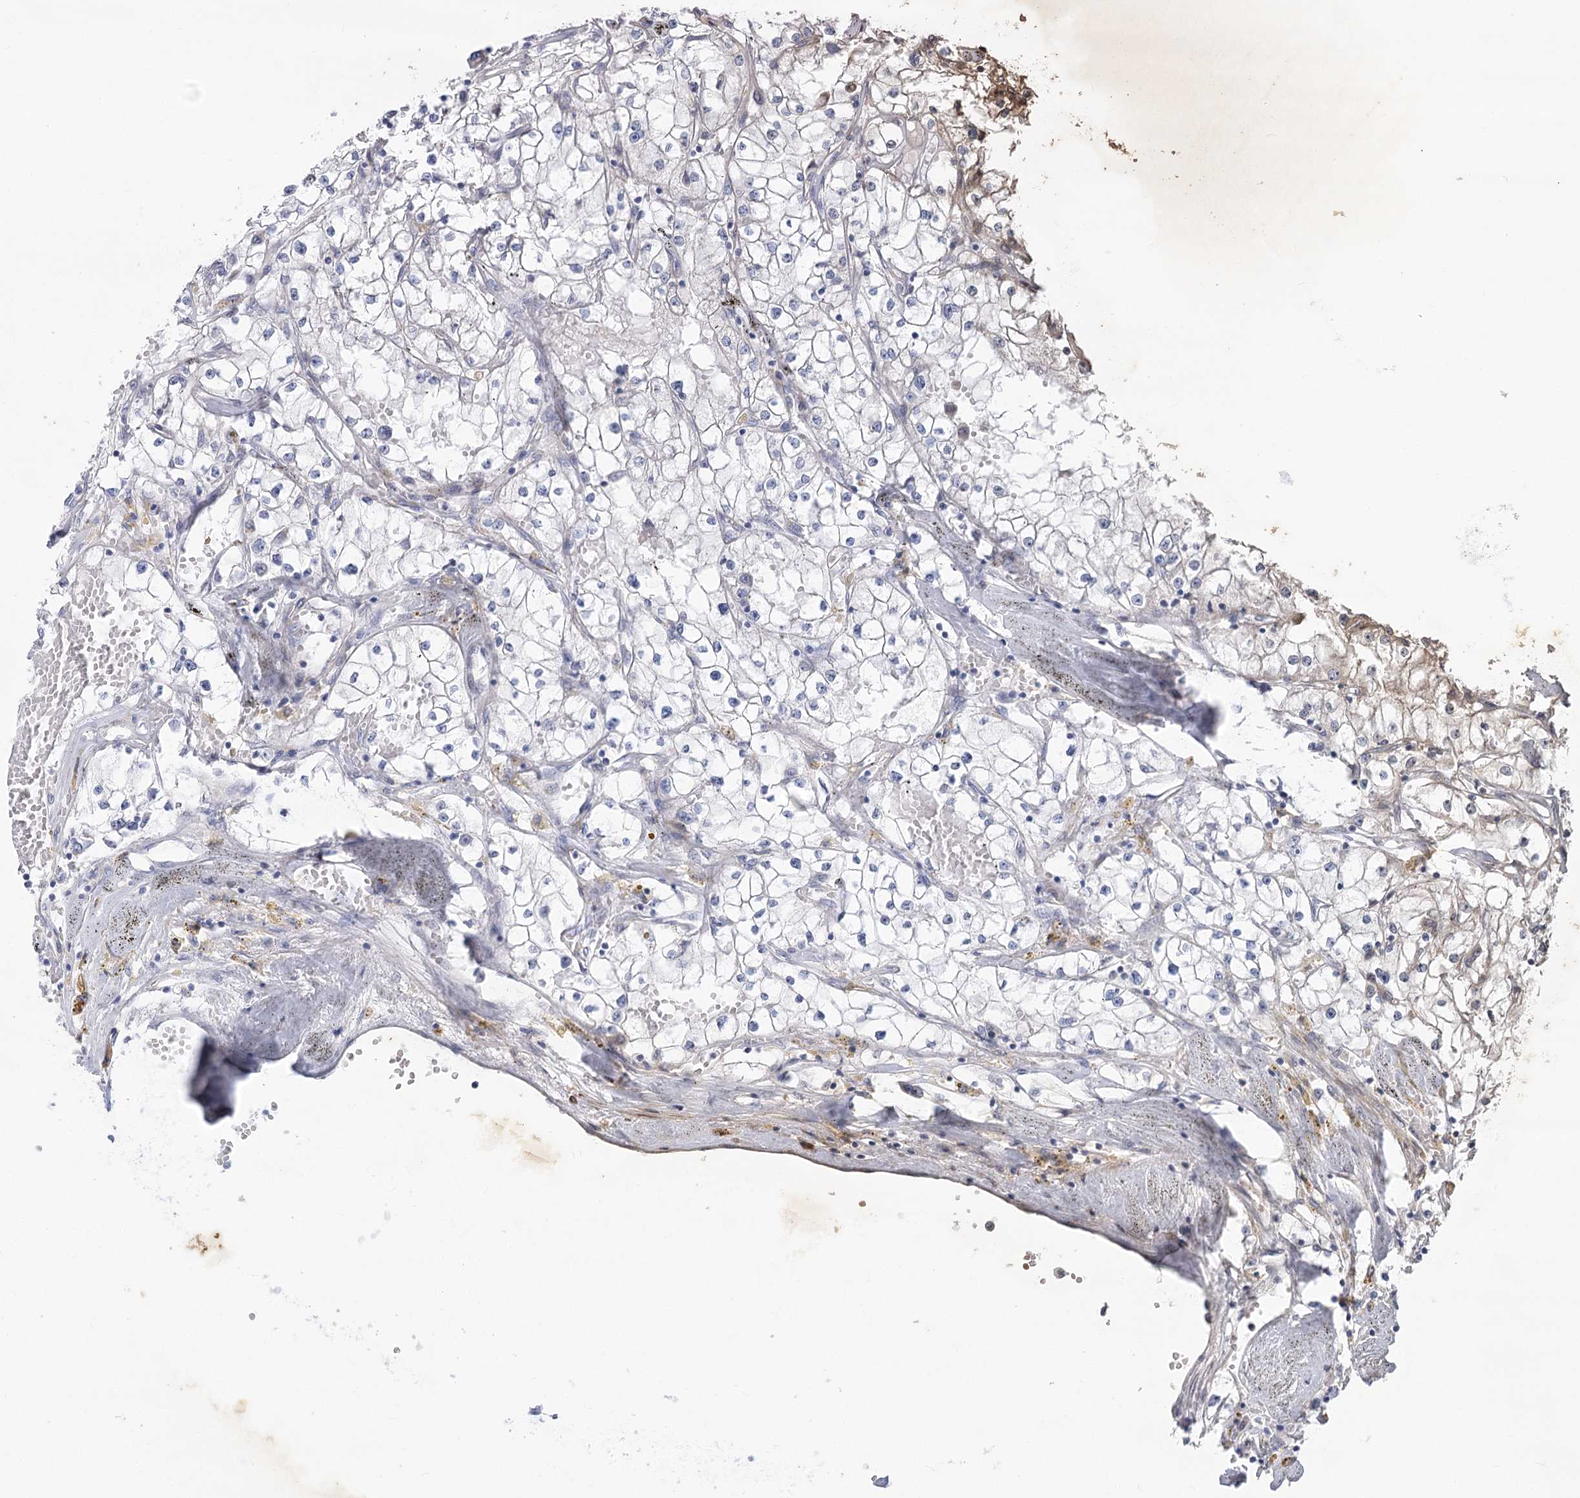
{"staining": {"intensity": "negative", "quantity": "none", "location": "none"}, "tissue": "renal cancer", "cell_type": "Tumor cells", "image_type": "cancer", "snomed": [{"axis": "morphology", "description": "Adenocarcinoma, NOS"}, {"axis": "topography", "description": "Kidney"}], "caption": "High magnification brightfield microscopy of adenocarcinoma (renal) stained with DAB (3,3'-diaminobenzidine) (brown) and counterstained with hematoxylin (blue): tumor cells show no significant positivity. The staining was performed using DAB to visualize the protein expression in brown, while the nuclei were stained in blue with hematoxylin (Magnification: 20x).", "gene": "ARSI", "patient": {"sex": "male", "age": 56}}